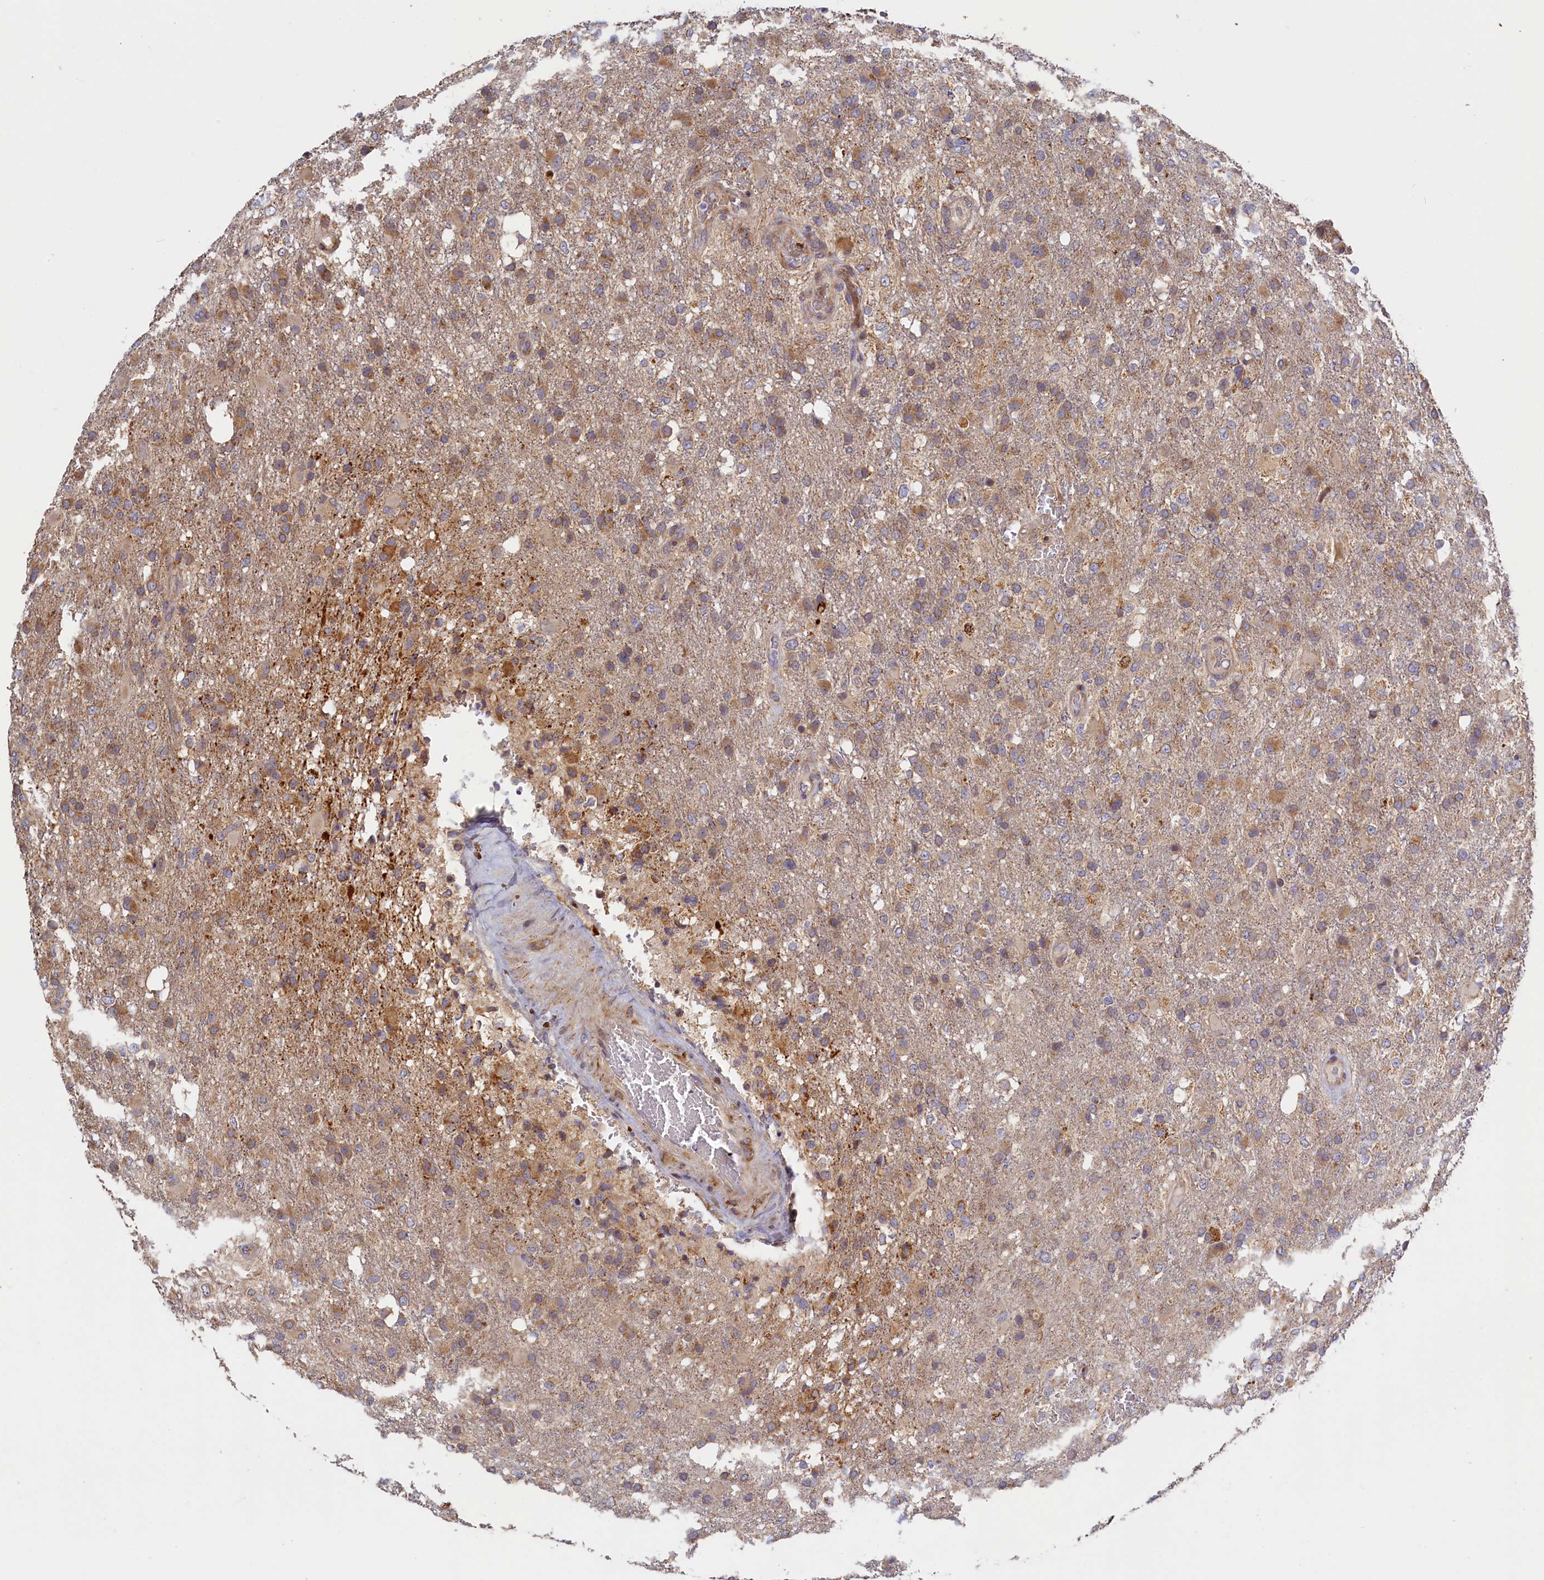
{"staining": {"intensity": "moderate", "quantity": "25%-75%", "location": "cytoplasmic/membranous"}, "tissue": "glioma", "cell_type": "Tumor cells", "image_type": "cancer", "snomed": [{"axis": "morphology", "description": "Glioma, malignant, High grade"}, {"axis": "topography", "description": "Brain"}], "caption": "A brown stain labels moderate cytoplasmic/membranous staining of a protein in malignant glioma (high-grade) tumor cells.", "gene": "CEP44", "patient": {"sex": "female", "age": 74}}